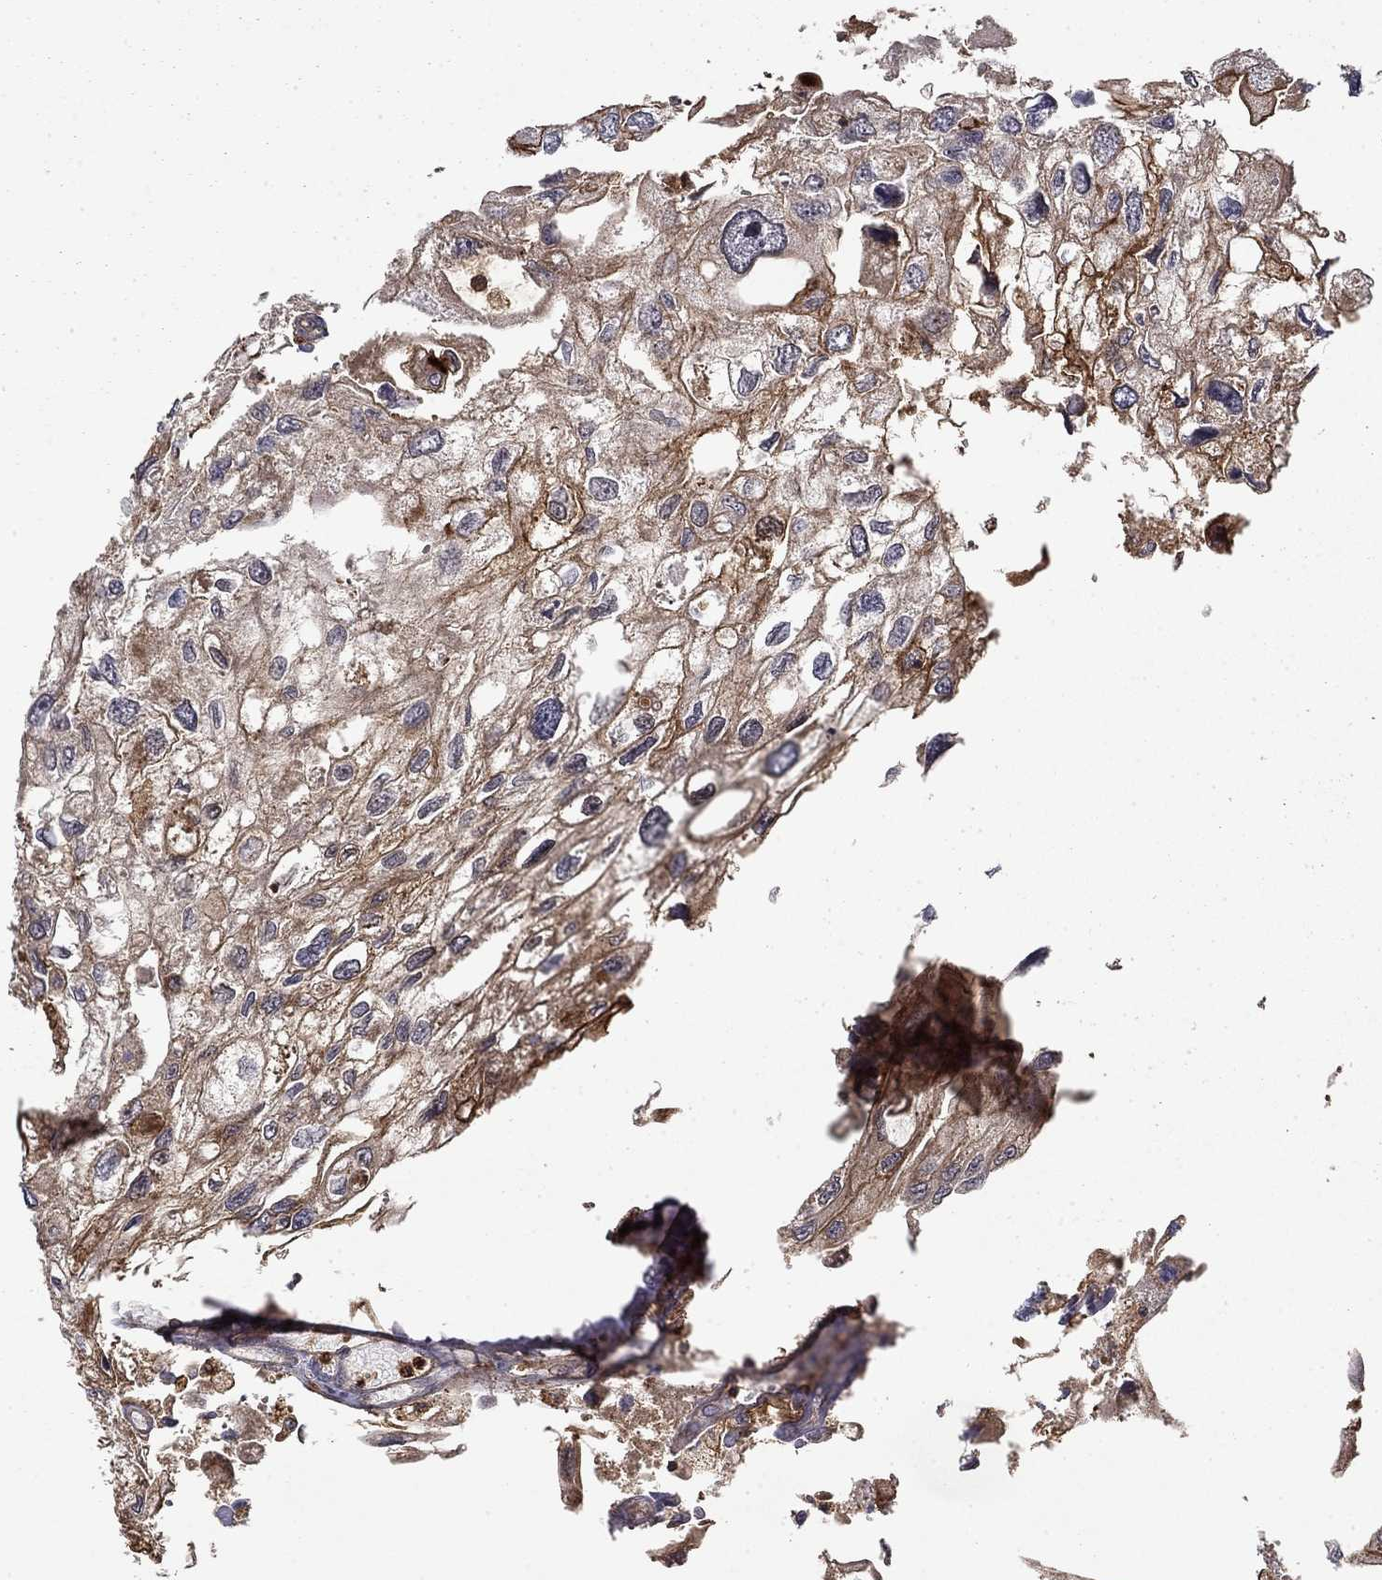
{"staining": {"intensity": "moderate", "quantity": "25%-75%", "location": "cytoplasmic/membranous"}, "tissue": "urothelial cancer", "cell_type": "Tumor cells", "image_type": "cancer", "snomed": [{"axis": "morphology", "description": "Urothelial carcinoma, High grade"}, {"axis": "topography", "description": "Urinary bladder"}], "caption": "Immunohistochemistry (DAB) staining of human urothelial cancer exhibits moderate cytoplasmic/membranous protein expression in approximately 25%-75% of tumor cells.", "gene": "ADM", "patient": {"sex": "male", "age": 59}}